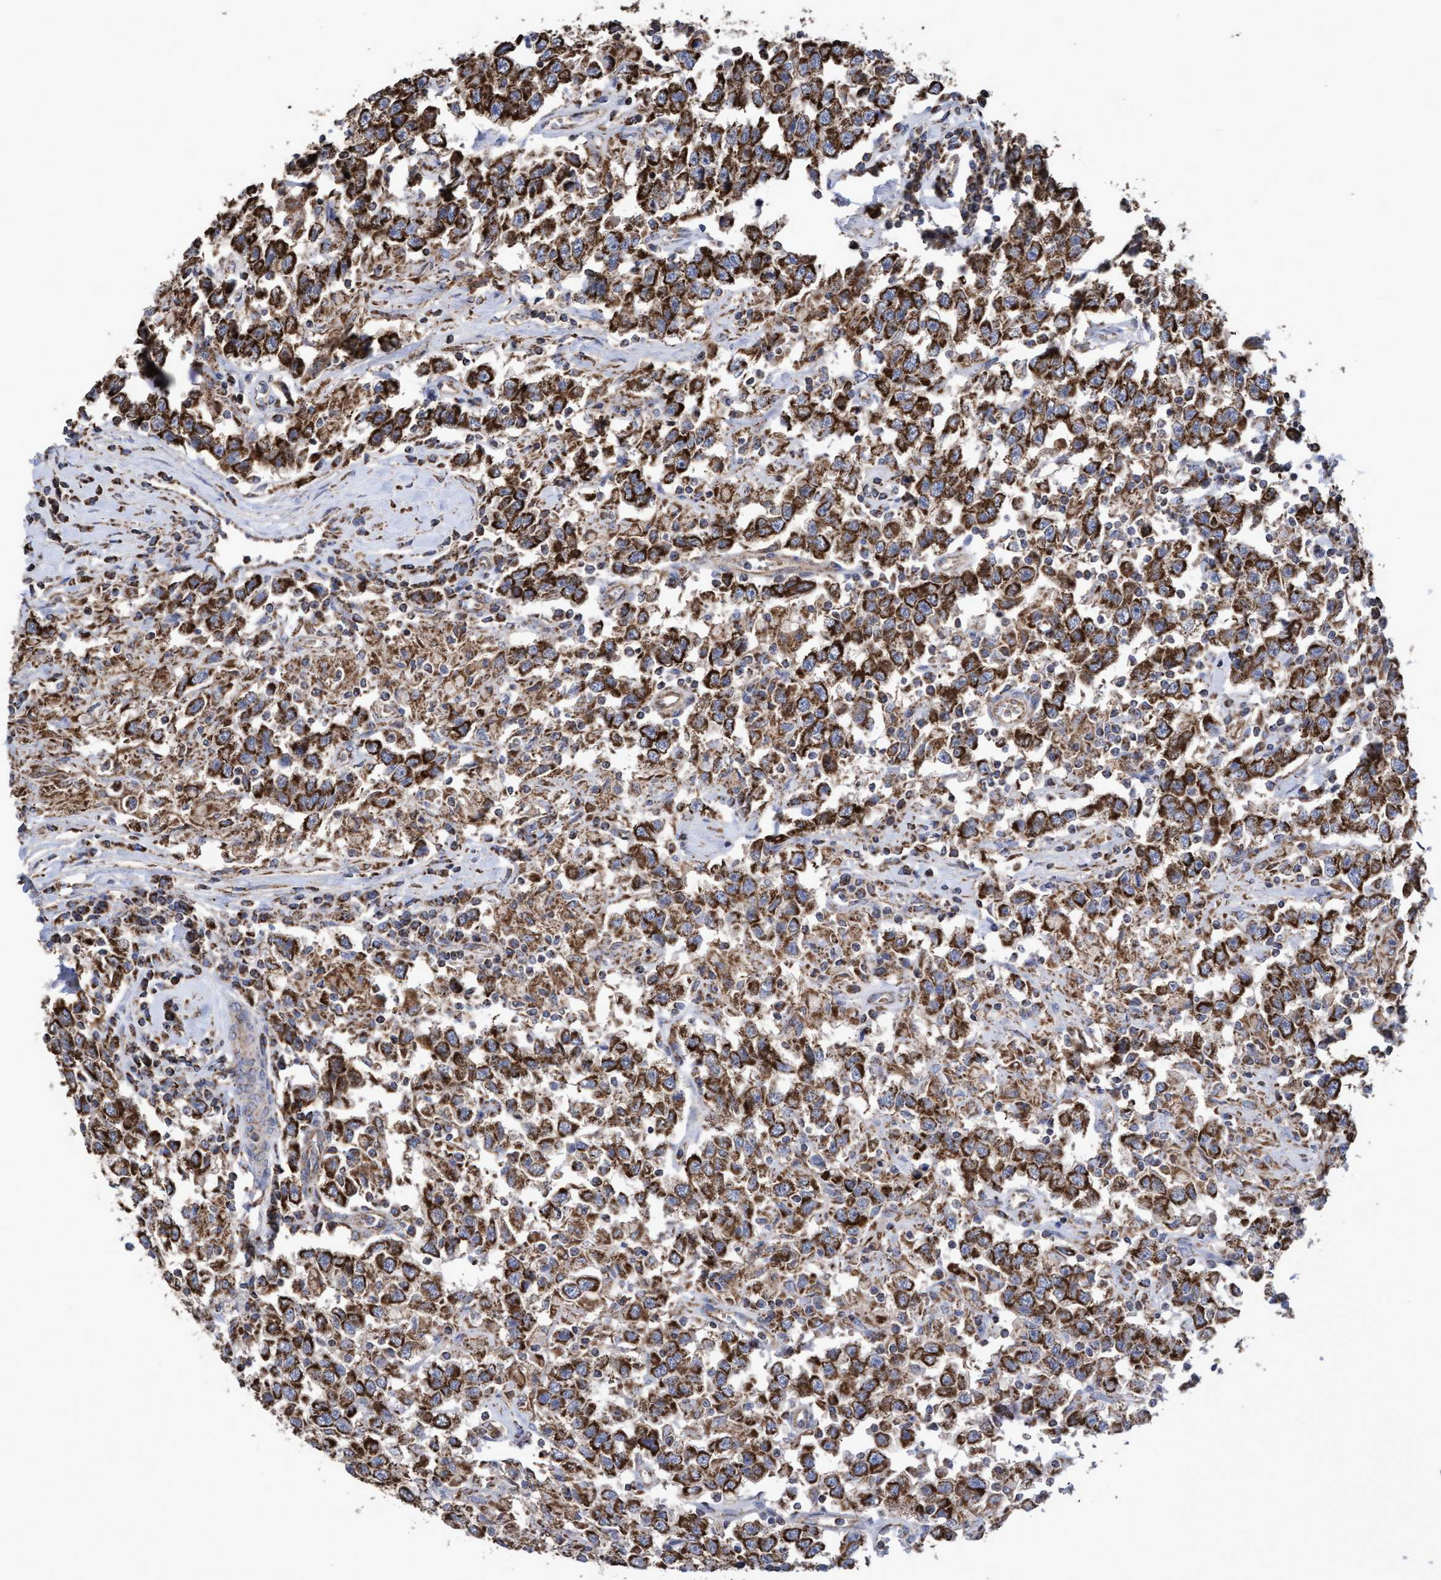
{"staining": {"intensity": "strong", "quantity": ">75%", "location": "cytoplasmic/membranous"}, "tissue": "testis cancer", "cell_type": "Tumor cells", "image_type": "cancer", "snomed": [{"axis": "morphology", "description": "Seminoma, NOS"}, {"axis": "topography", "description": "Testis"}], "caption": "Immunohistochemistry (IHC) of human testis seminoma shows high levels of strong cytoplasmic/membranous expression in approximately >75% of tumor cells. Using DAB (3,3'-diaminobenzidine) (brown) and hematoxylin (blue) stains, captured at high magnification using brightfield microscopy.", "gene": "COBL", "patient": {"sex": "male", "age": 41}}